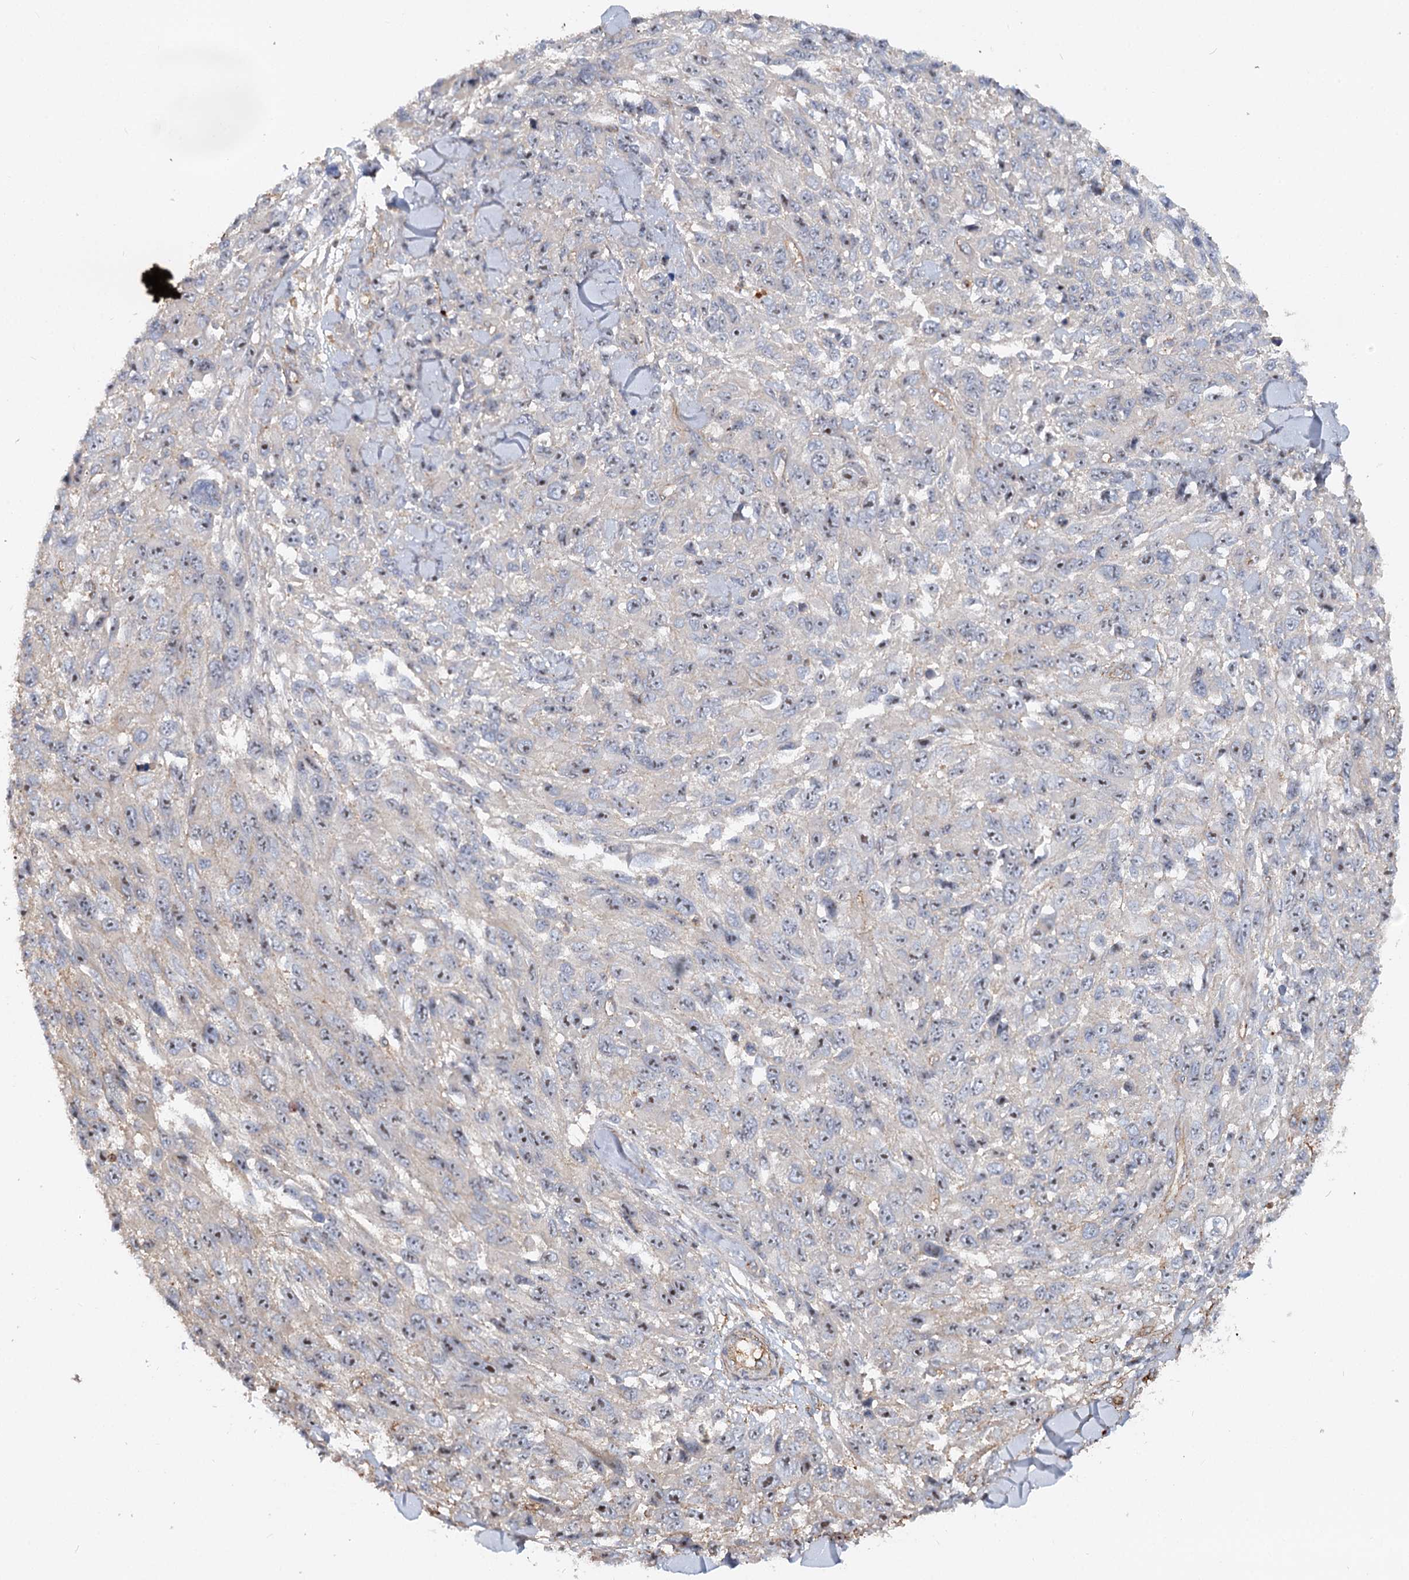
{"staining": {"intensity": "negative", "quantity": "none", "location": "none"}, "tissue": "melanoma", "cell_type": "Tumor cells", "image_type": "cancer", "snomed": [{"axis": "morphology", "description": "Malignant melanoma, NOS"}, {"axis": "topography", "description": "Skin"}], "caption": "Immunohistochemistry (IHC) of melanoma shows no positivity in tumor cells.", "gene": "WDR36", "patient": {"sex": "female", "age": 96}}